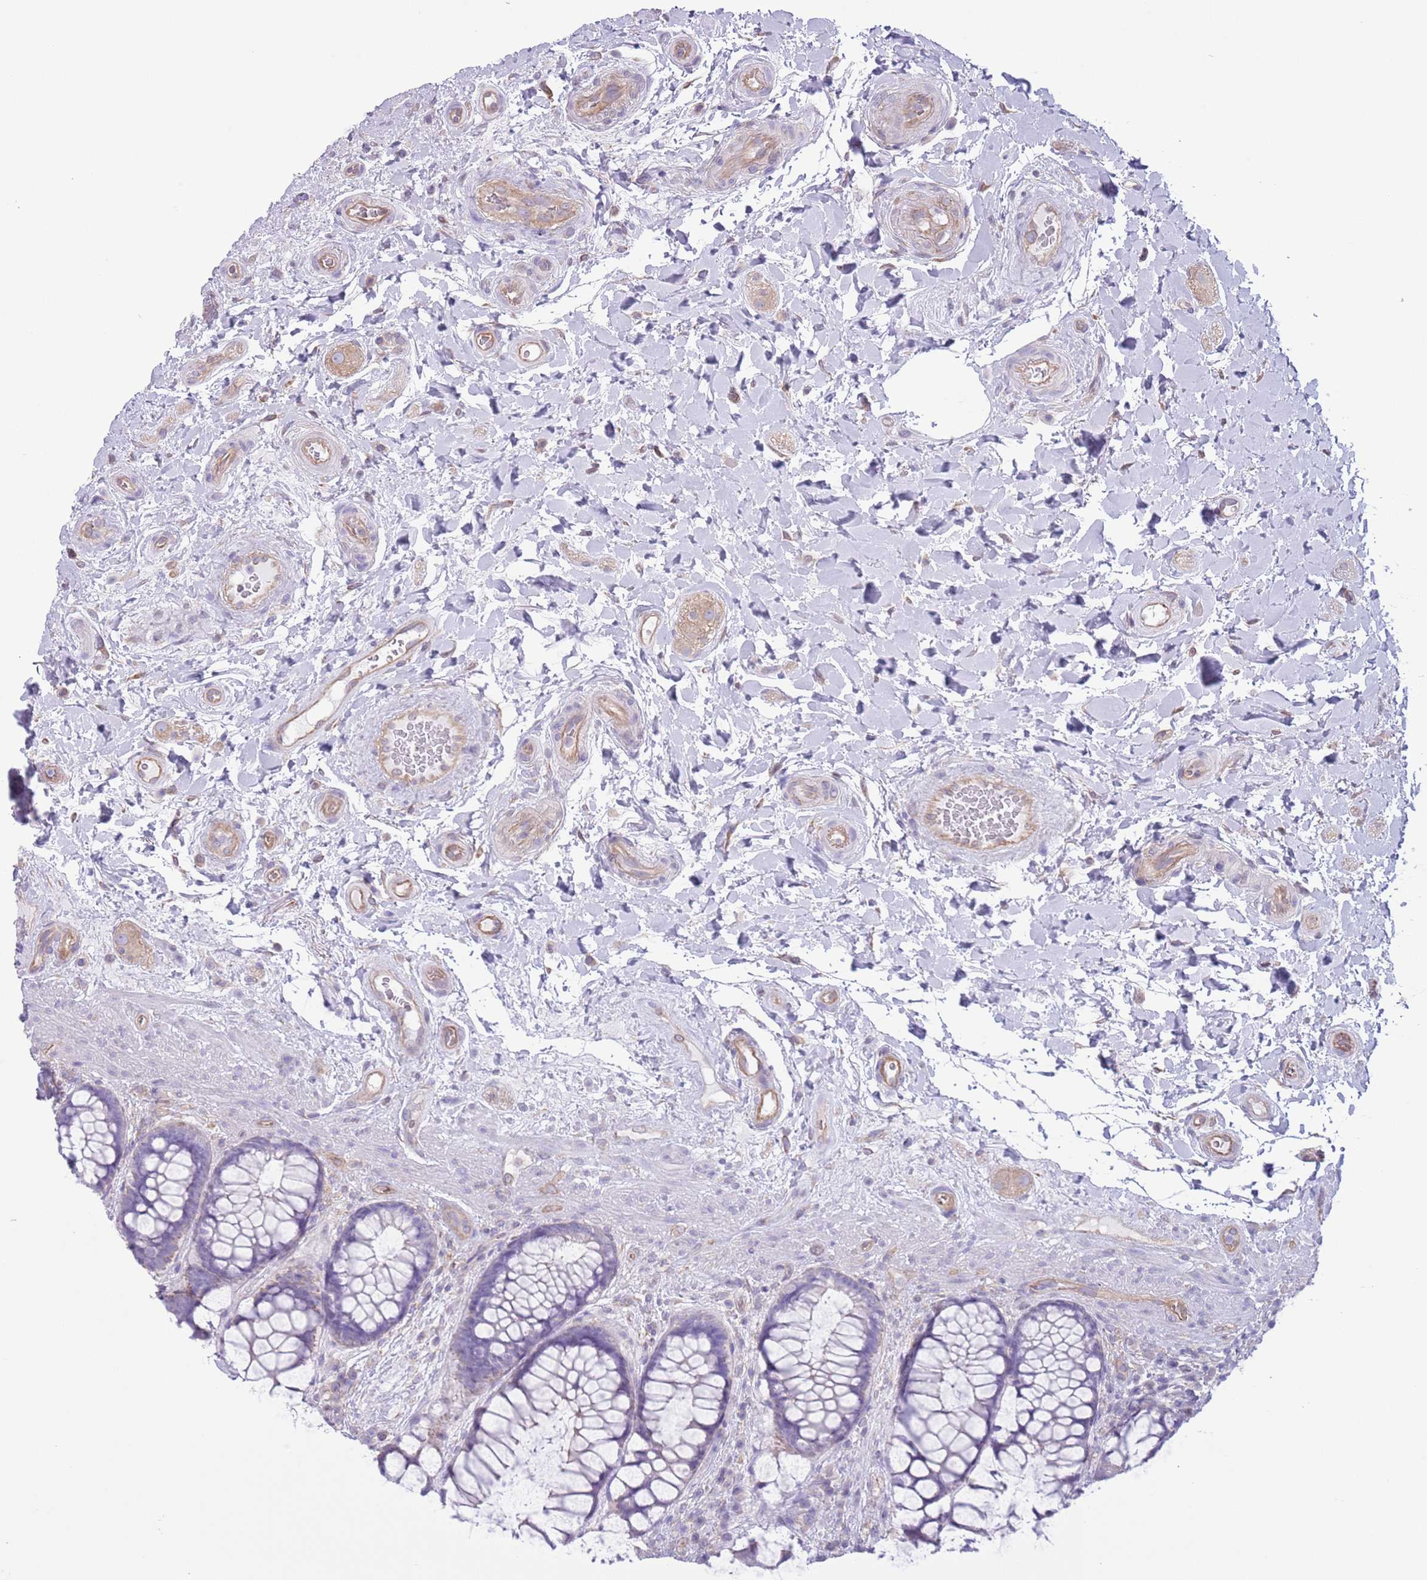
{"staining": {"intensity": "moderate", "quantity": "<25%", "location": "cytoplasmic/membranous"}, "tissue": "rectum", "cell_type": "Glandular cells", "image_type": "normal", "snomed": [{"axis": "morphology", "description": "Normal tissue, NOS"}, {"axis": "topography", "description": "Rectum"}], "caption": "A high-resolution image shows immunohistochemistry (IHC) staining of normal rectum, which exhibits moderate cytoplasmic/membranous expression in about <25% of glandular cells.", "gene": "RBP3", "patient": {"sex": "female", "age": 58}}